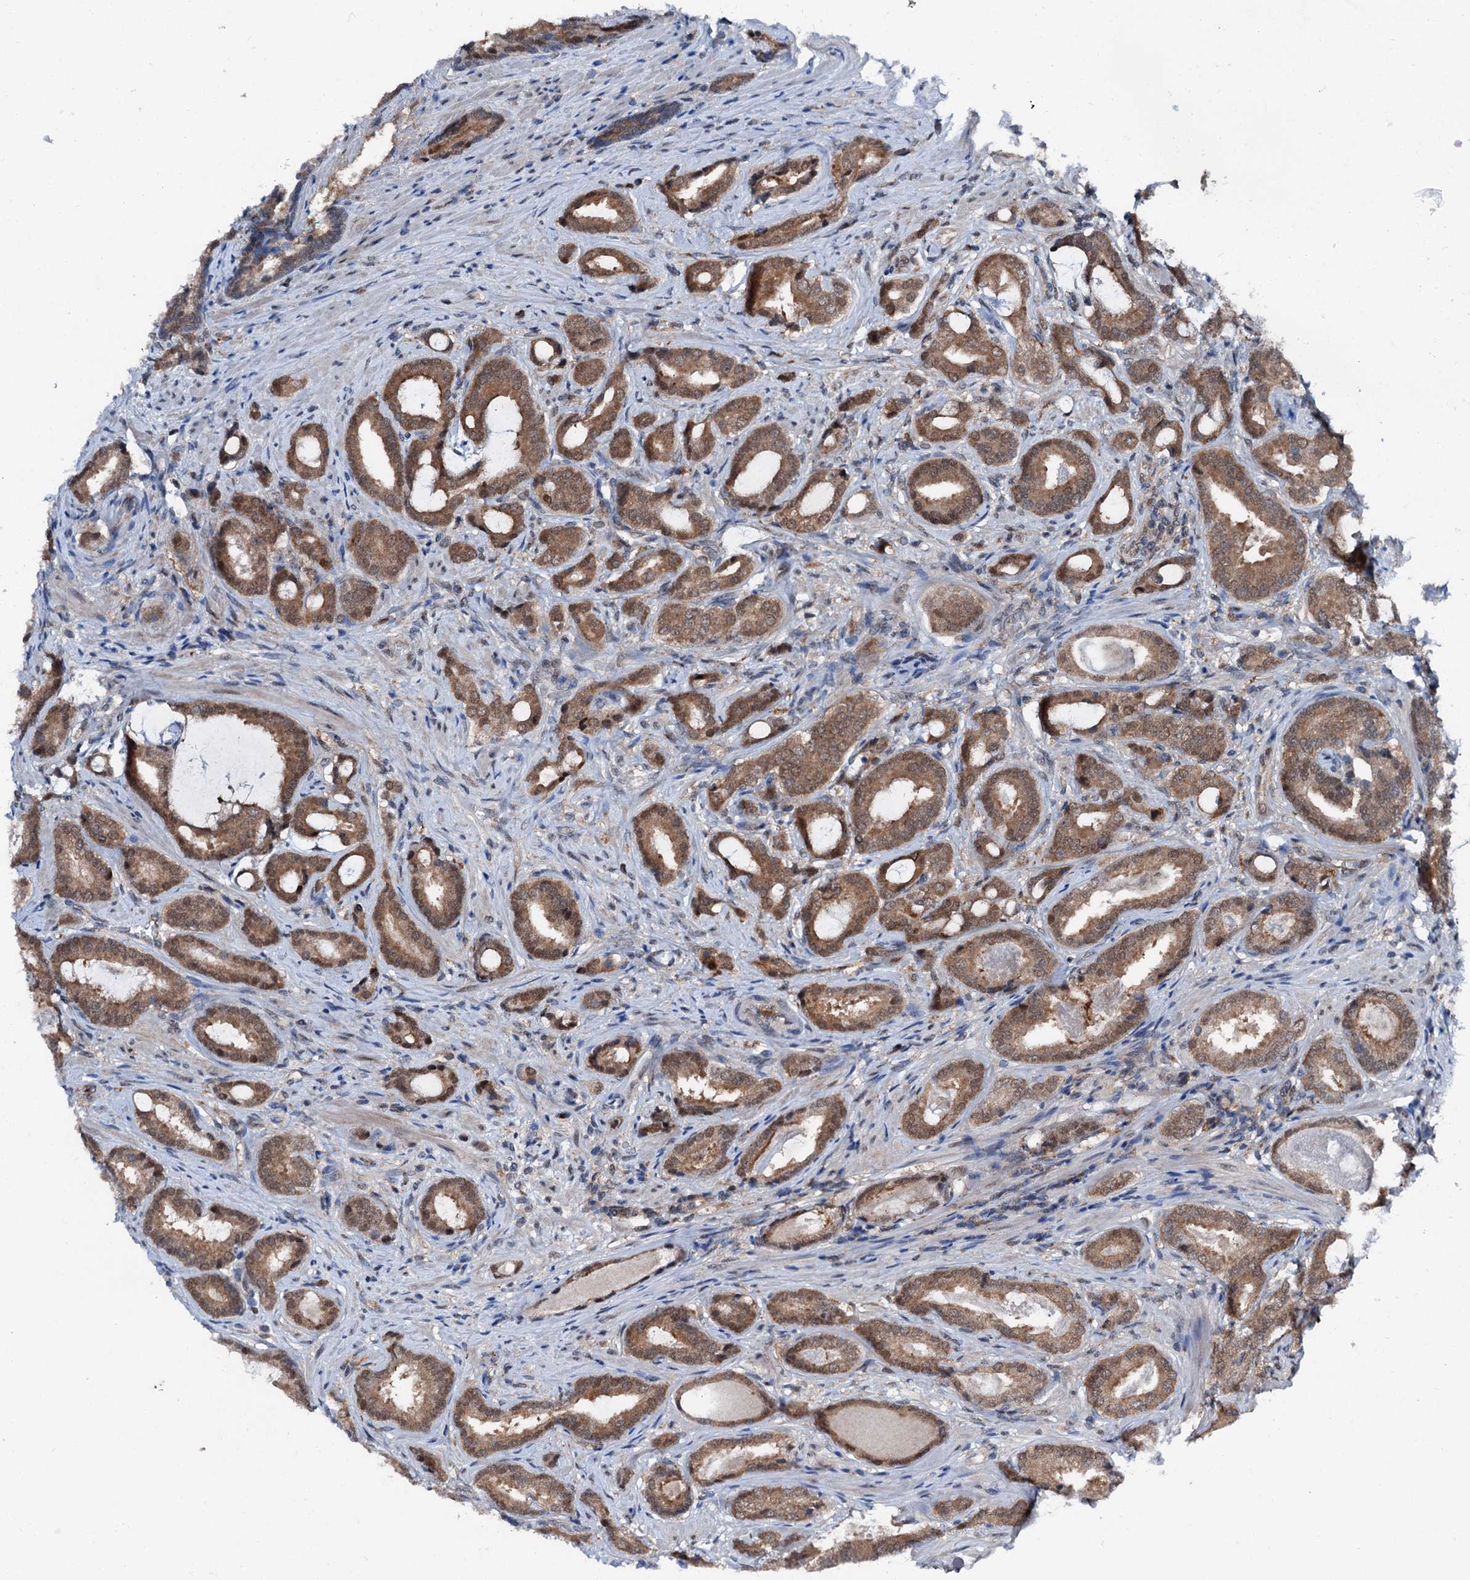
{"staining": {"intensity": "moderate", "quantity": ">75%", "location": "cytoplasmic/membranous,nuclear"}, "tissue": "prostate cancer", "cell_type": "Tumor cells", "image_type": "cancer", "snomed": [{"axis": "morphology", "description": "Adenocarcinoma, High grade"}, {"axis": "topography", "description": "Prostate"}], "caption": "This is a histology image of immunohistochemistry (IHC) staining of adenocarcinoma (high-grade) (prostate), which shows moderate staining in the cytoplasmic/membranous and nuclear of tumor cells.", "gene": "PSMD13", "patient": {"sex": "male", "age": 60}}